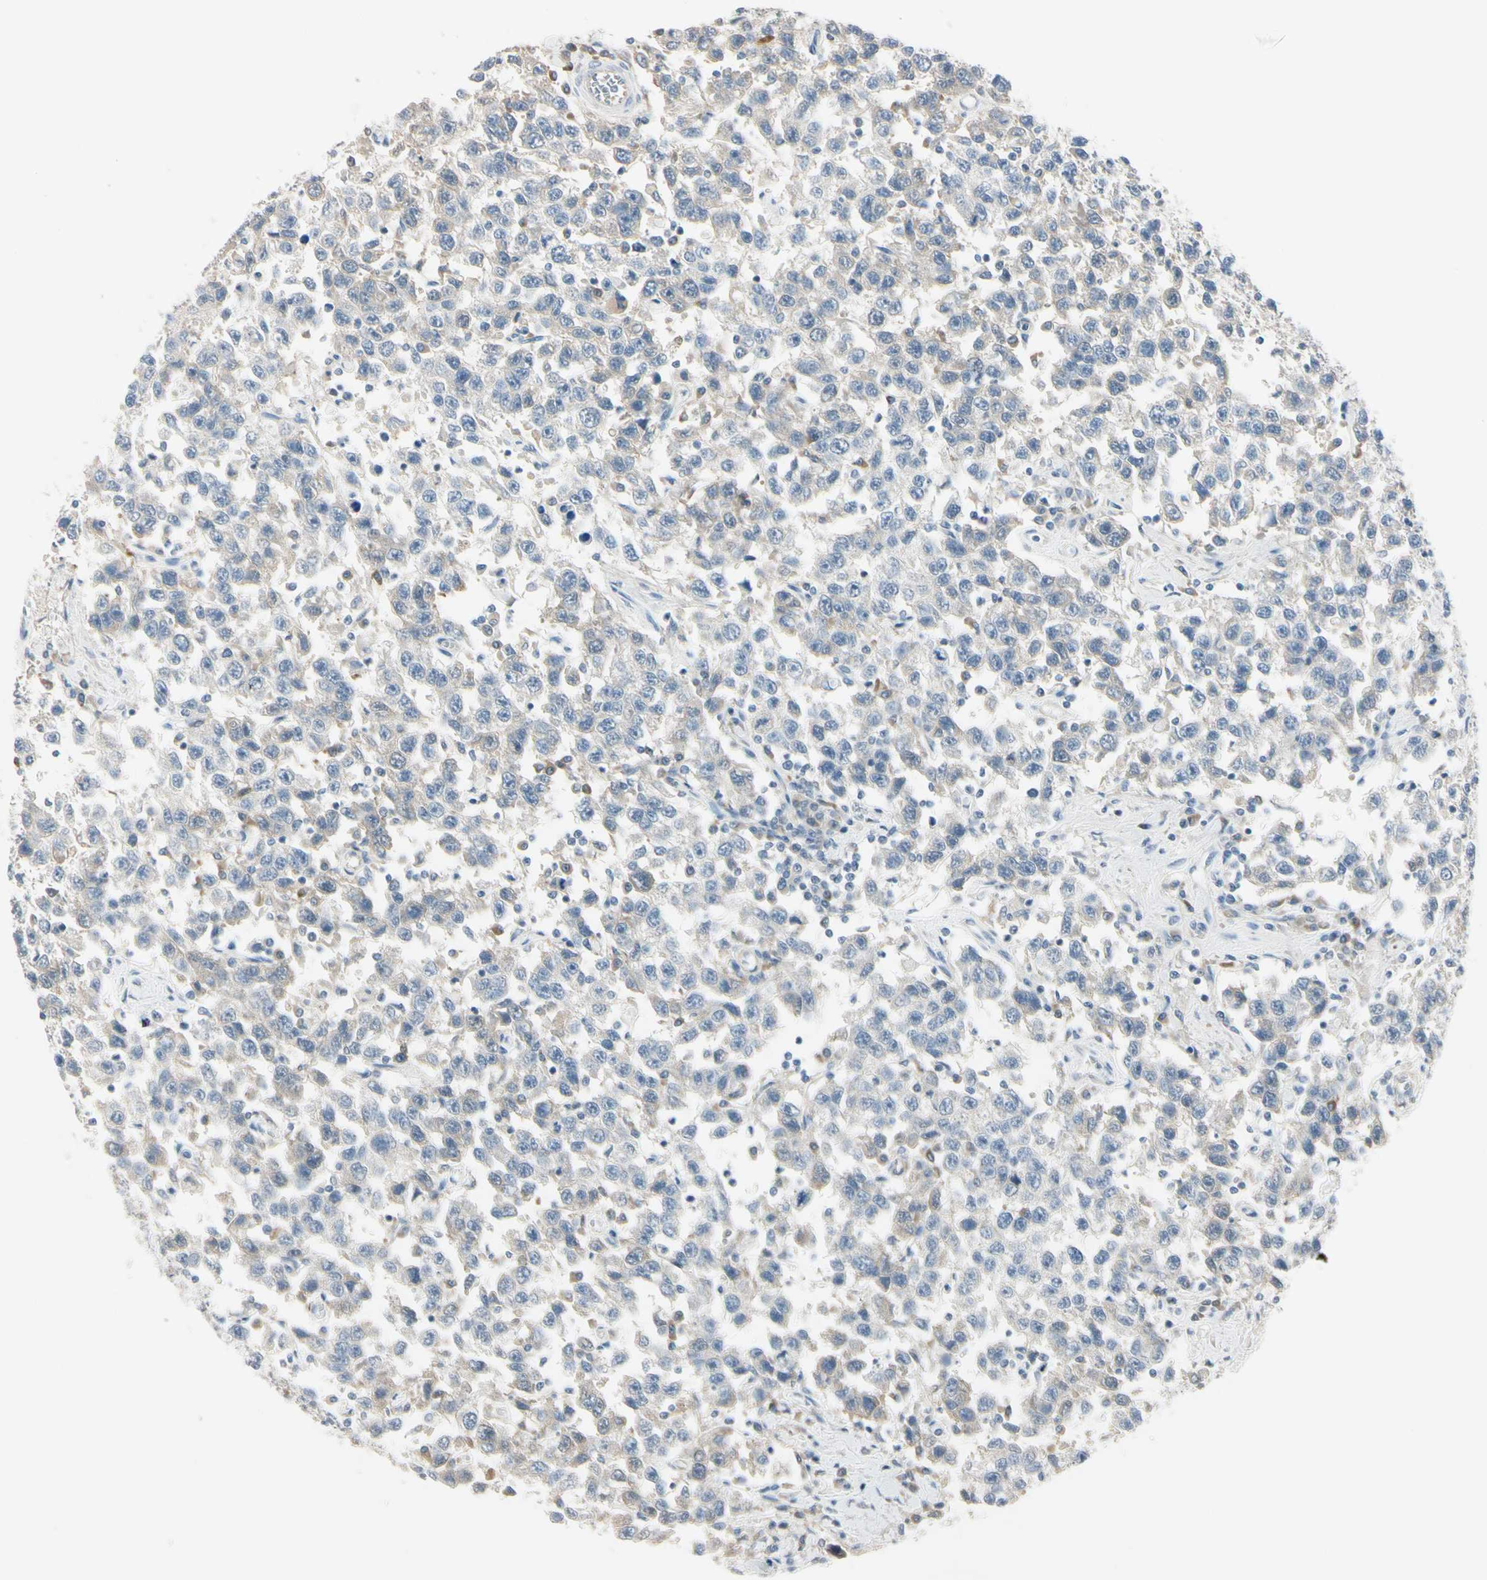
{"staining": {"intensity": "negative", "quantity": "none", "location": "none"}, "tissue": "testis cancer", "cell_type": "Tumor cells", "image_type": "cancer", "snomed": [{"axis": "morphology", "description": "Seminoma, NOS"}, {"axis": "topography", "description": "Testis"}], "caption": "Immunohistochemistry (IHC) histopathology image of neoplastic tissue: testis cancer stained with DAB reveals no significant protein expression in tumor cells. The staining is performed using DAB (3,3'-diaminobenzidine) brown chromogen with nuclei counter-stained in using hematoxylin.", "gene": "AATK", "patient": {"sex": "male", "age": 41}}